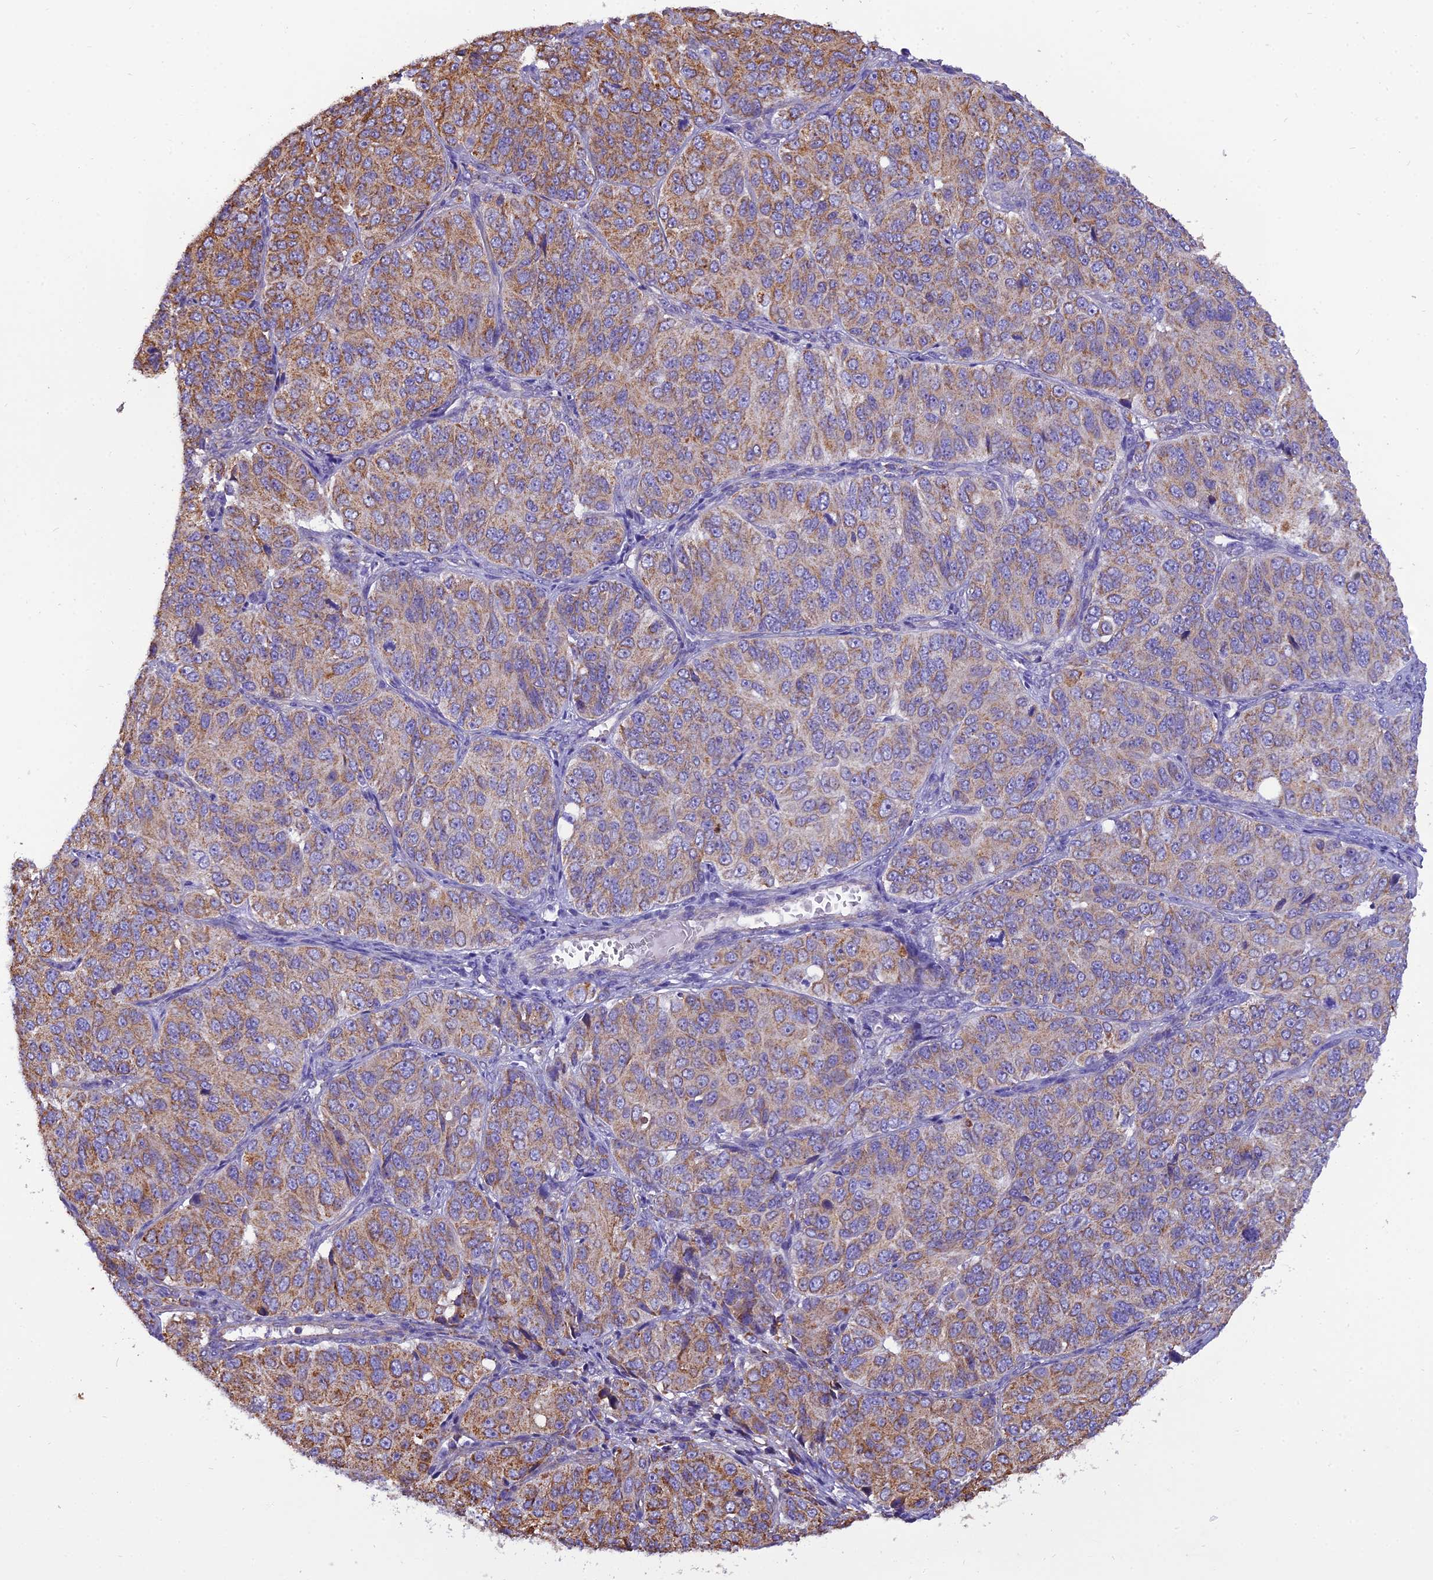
{"staining": {"intensity": "moderate", "quantity": ">75%", "location": "cytoplasmic/membranous"}, "tissue": "ovarian cancer", "cell_type": "Tumor cells", "image_type": "cancer", "snomed": [{"axis": "morphology", "description": "Carcinoma, endometroid"}, {"axis": "topography", "description": "Ovary"}], "caption": "This micrograph demonstrates immunohistochemistry staining of ovarian endometroid carcinoma, with medium moderate cytoplasmic/membranous expression in about >75% of tumor cells.", "gene": "GPD1", "patient": {"sex": "female", "age": 51}}